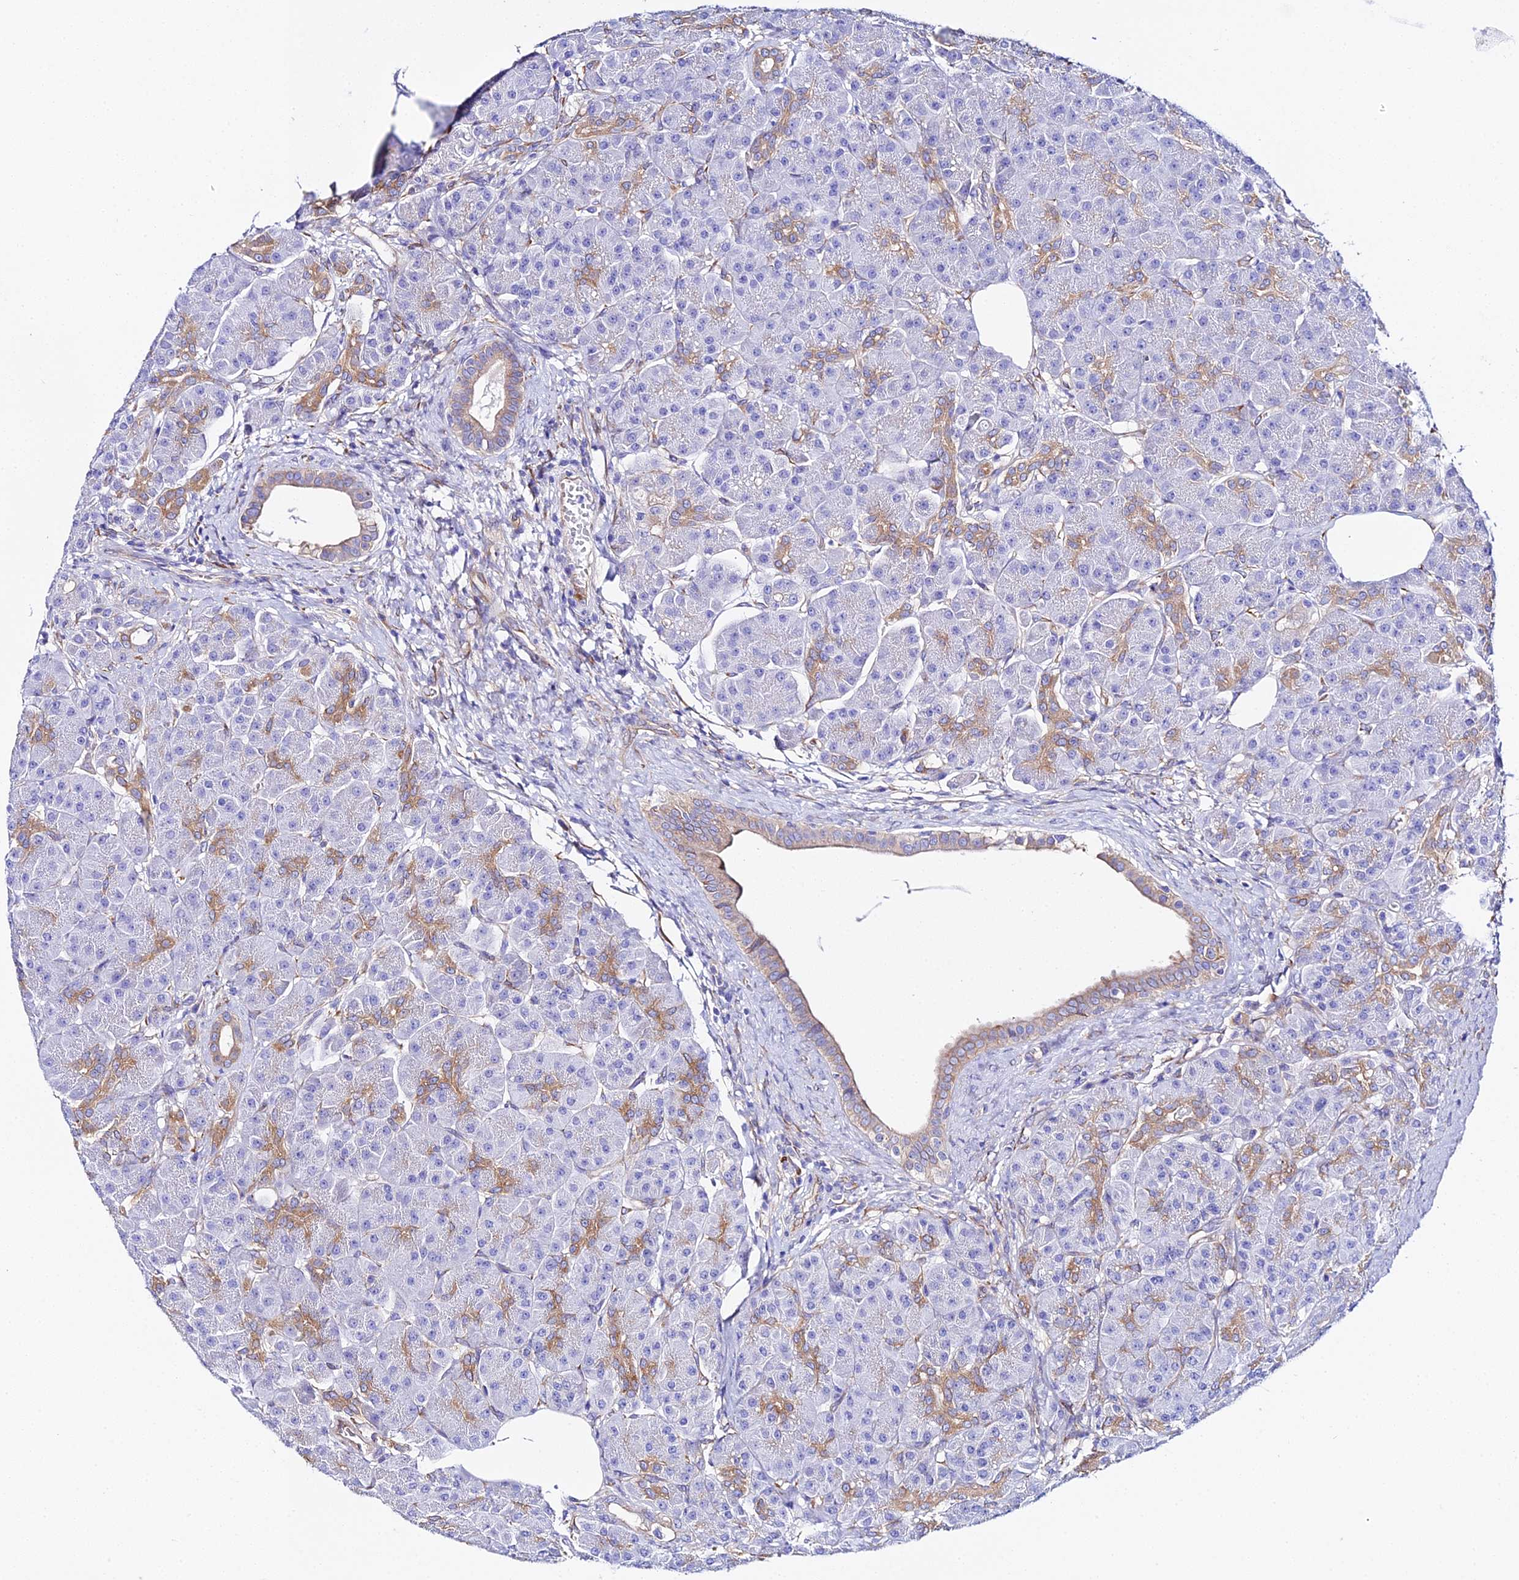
{"staining": {"intensity": "moderate", "quantity": "<25%", "location": "cytoplasmic/membranous"}, "tissue": "pancreas", "cell_type": "Exocrine glandular cells", "image_type": "normal", "snomed": [{"axis": "morphology", "description": "Normal tissue, NOS"}, {"axis": "topography", "description": "Pancreas"}], "caption": "Immunohistochemistry (IHC) of normal human pancreas shows low levels of moderate cytoplasmic/membranous staining in approximately <25% of exocrine glandular cells.", "gene": "CFAP45", "patient": {"sex": "male", "age": 63}}